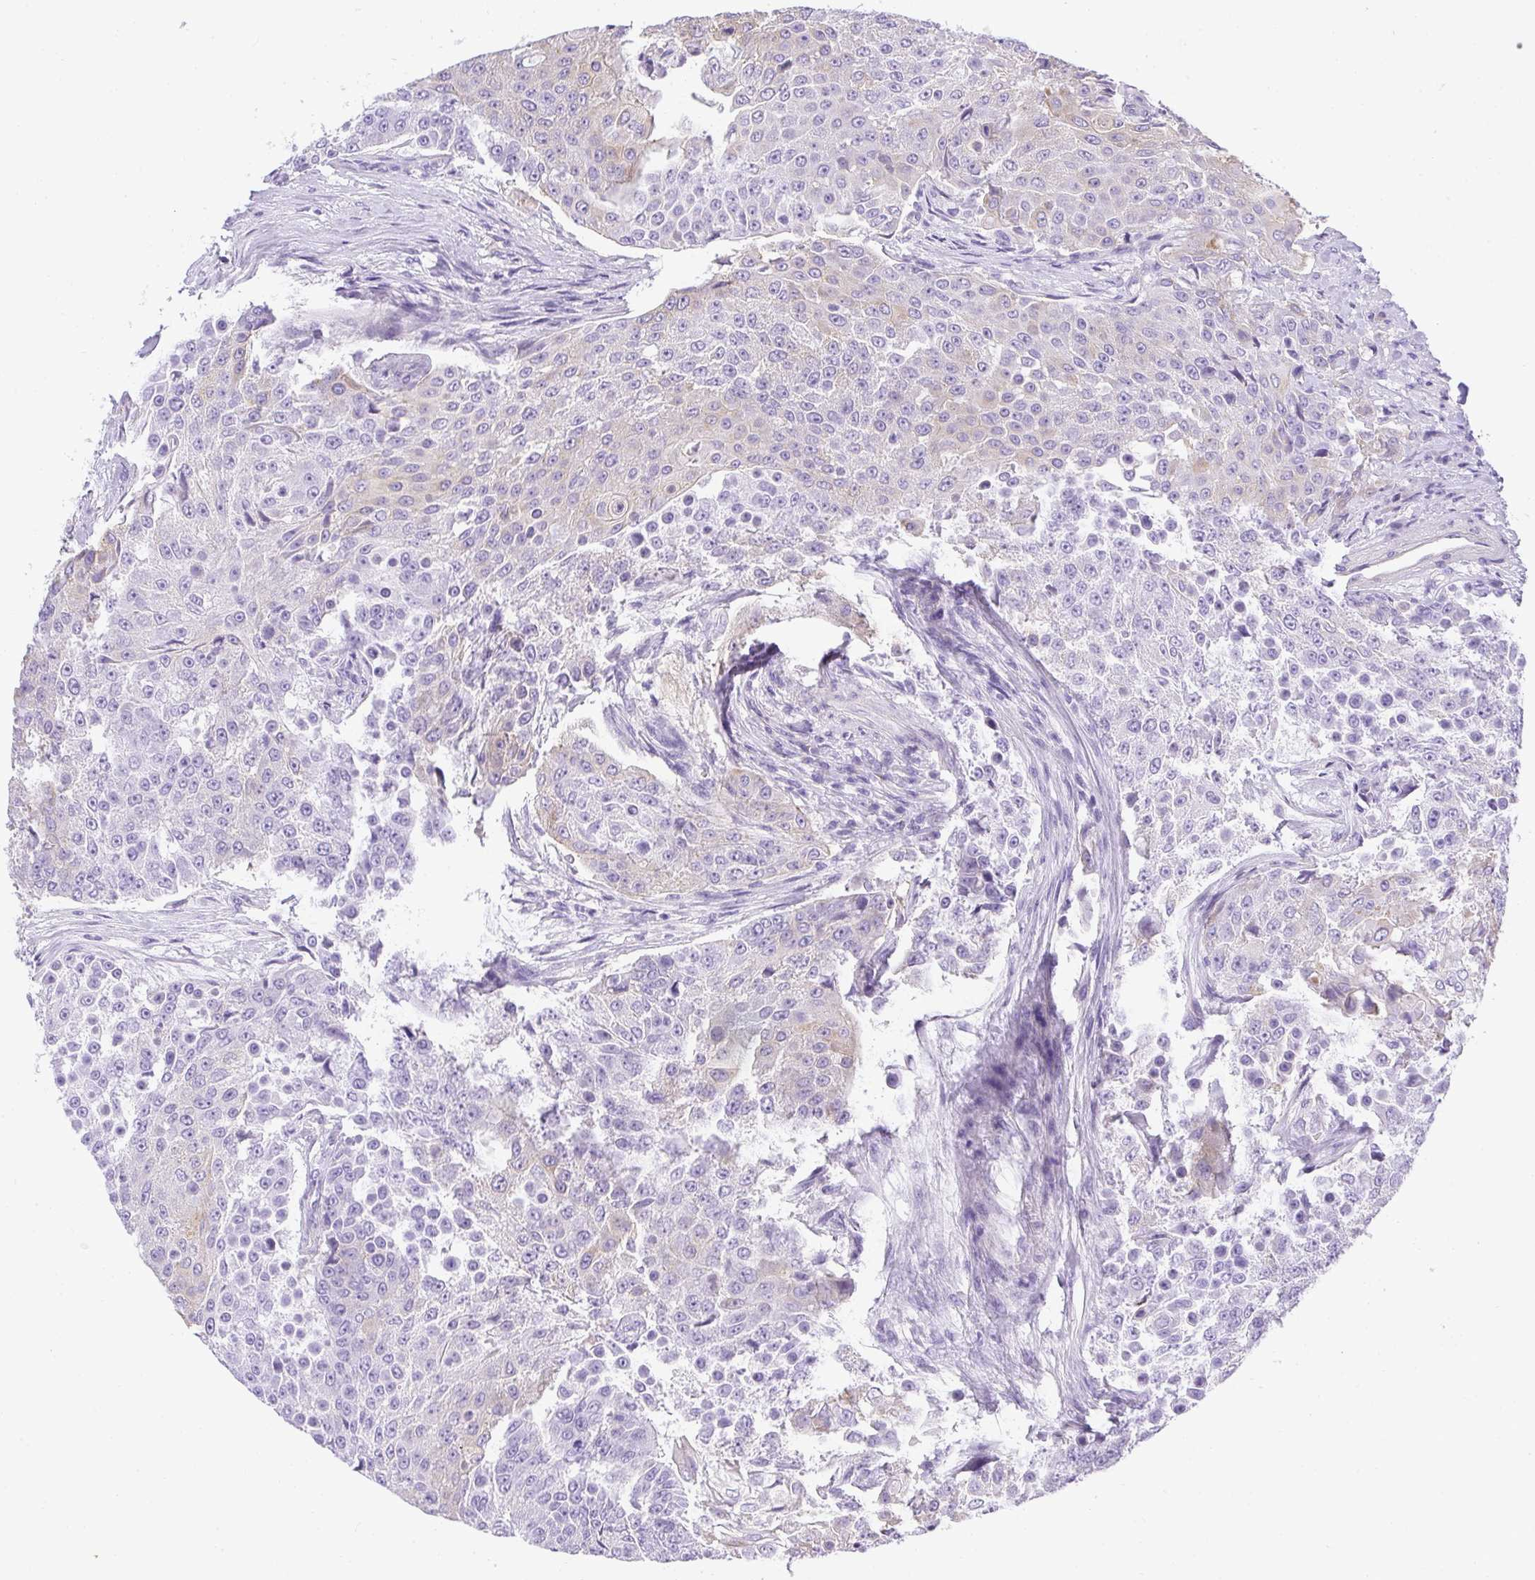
{"staining": {"intensity": "weak", "quantity": "<25%", "location": "cytoplasmic/membranous"}, "tissue": "urothelial cancer", "cell_type": "Tumor cells", "image_type": "cancer", "snomed": [{"axis": "morphology", "description": "Urothelial carcinoma, High grade"}, {"axis": "topography", "description": "Urinary bladder"}], "caption": "IHC micrograph of neoplastic tissue: urothelial cancer stained with DAB (3,3'-diaminobenzidine) displays no significant protein staining in tumor cells. (IHC, brightfield microscopy, high magnification).", "gene": "PLPPR3", "patient": {"sex": "female", "age": 63}}